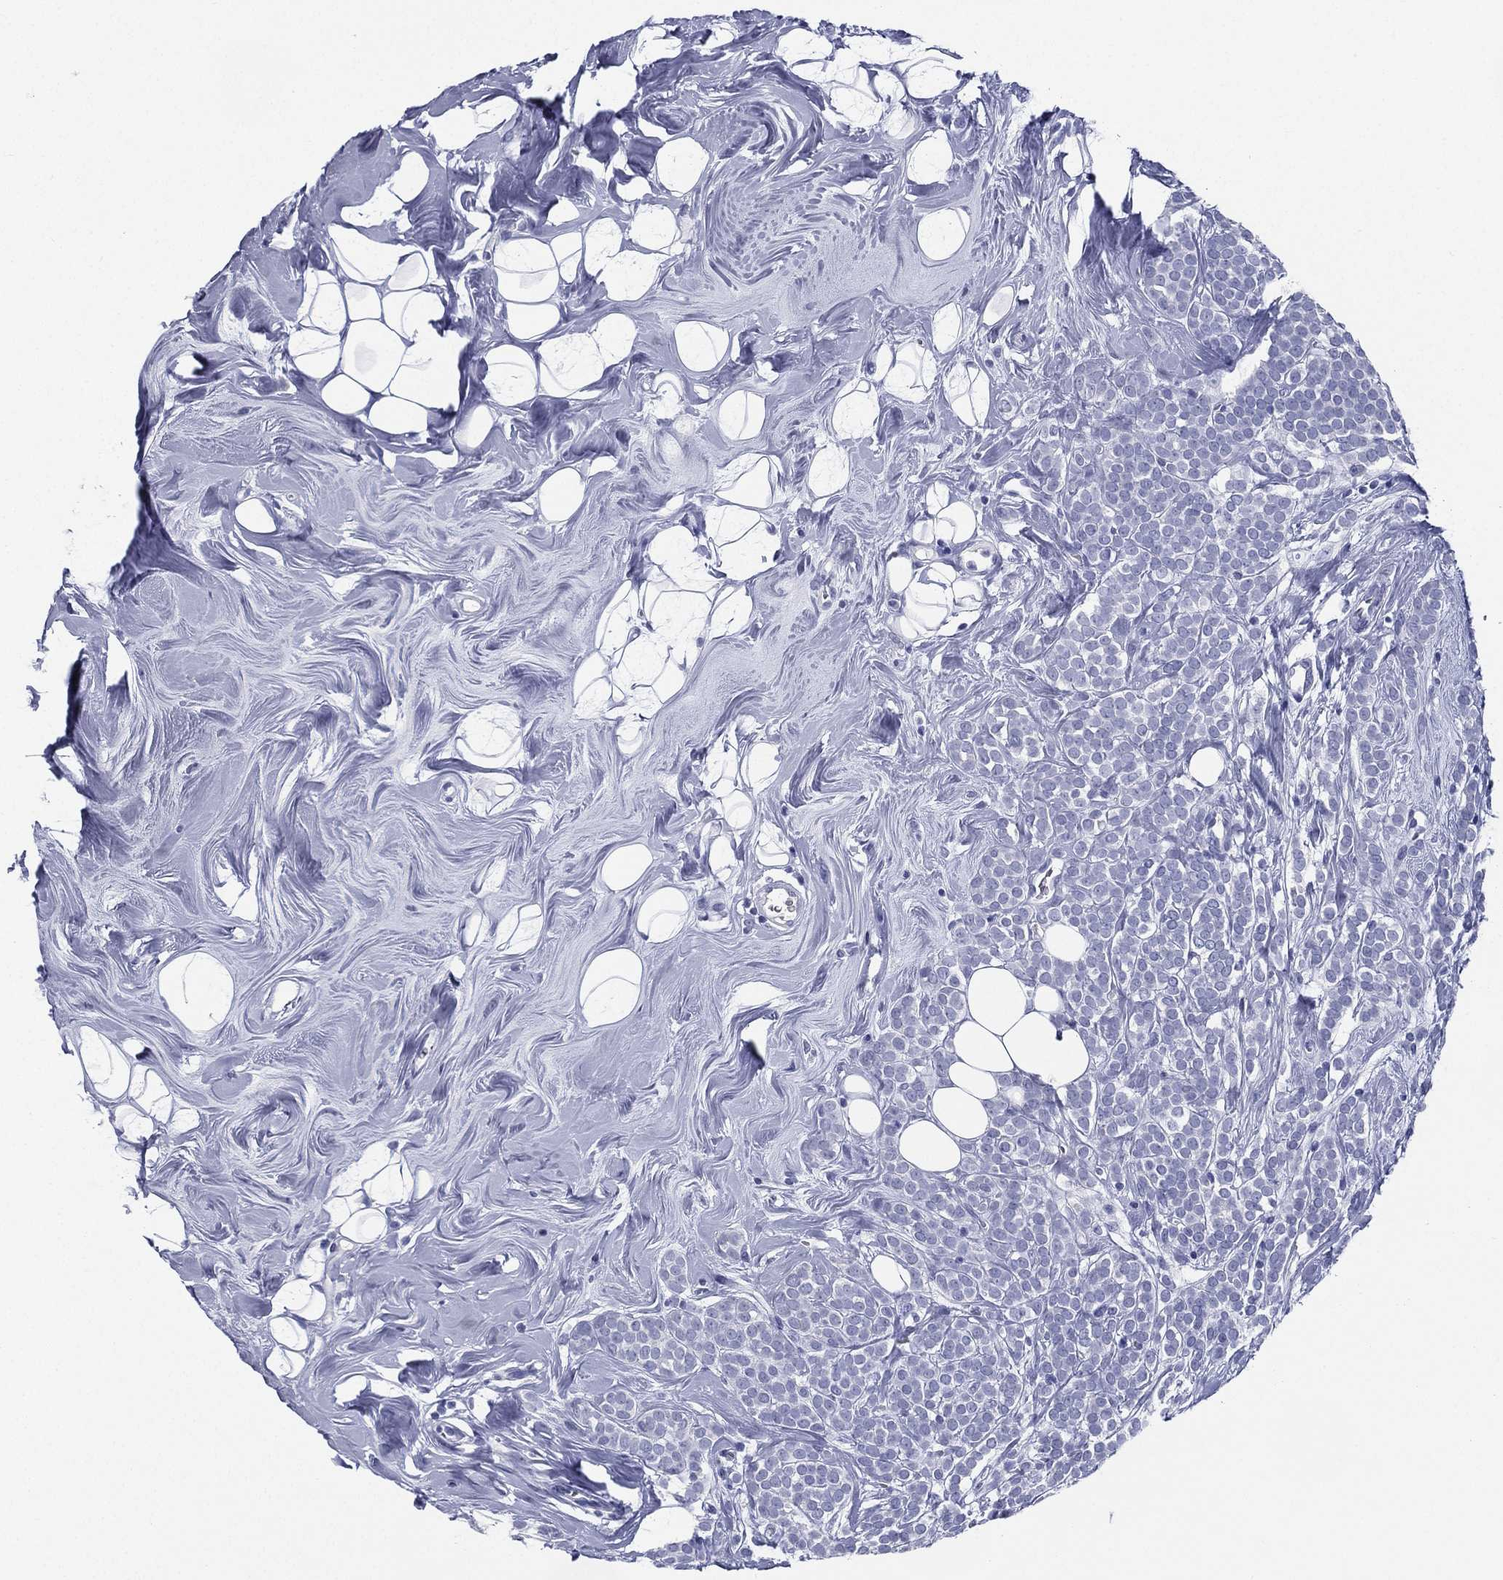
{"staining": {"intensity": "negative", "quantity": "none", "location": "none"}, "tissue": "breast cancer", "cell_type": "Tumor cells", "image_type": "cancer", "snomed": [{"axis": "morphology", "description": "Lobular carcinoma"}, {"axis": "topography", "description": "Breast"}], "caption": "Tumor cells are negative for protein expression in human breast cancer.", "gene": "RSPH4A", "patient": {"sex": "female", "age": 49}}